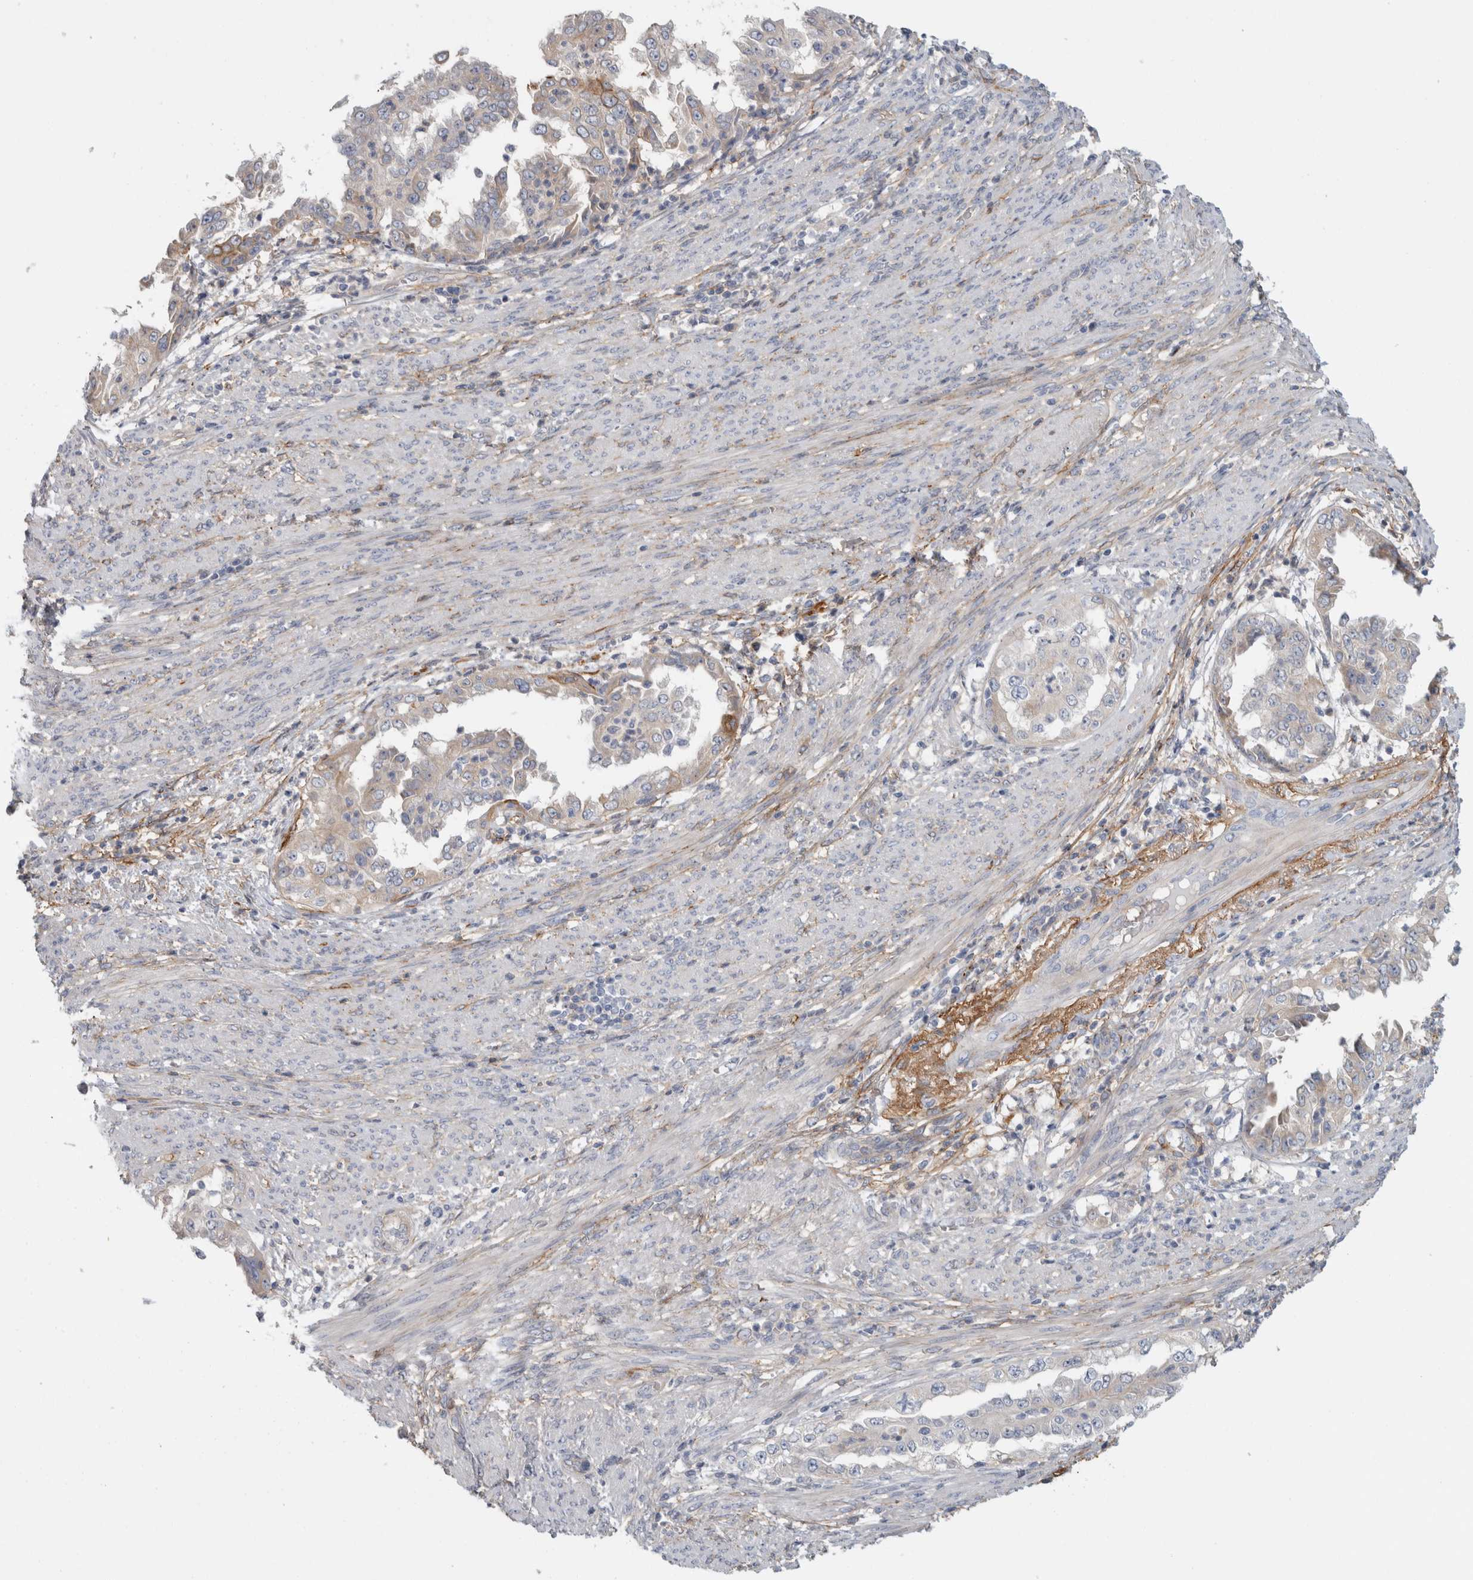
{"staining": {"intensity": "negative", "quantity": "none", "location": "none"}, "tissue": "endometrial cancer", "cell_type": "Tumor cells", "image_type": "cancer", "snomed": [{"axis": "morphology", "description": "Adenocarcinoma, NOS"}, {"axis": "topography", "description": "Endometrium"}], "caption": "IHC photomicrograph of neoplastic tissue: endometrial cancer stained with DAB exhibits no significant protein positivity in tumor cells. (Brightfield microscopy of DAB immunohistochemistry (IHC) at high magnification).", "gene": "CD55", "patient": {"sex": "female", "age": 85}}